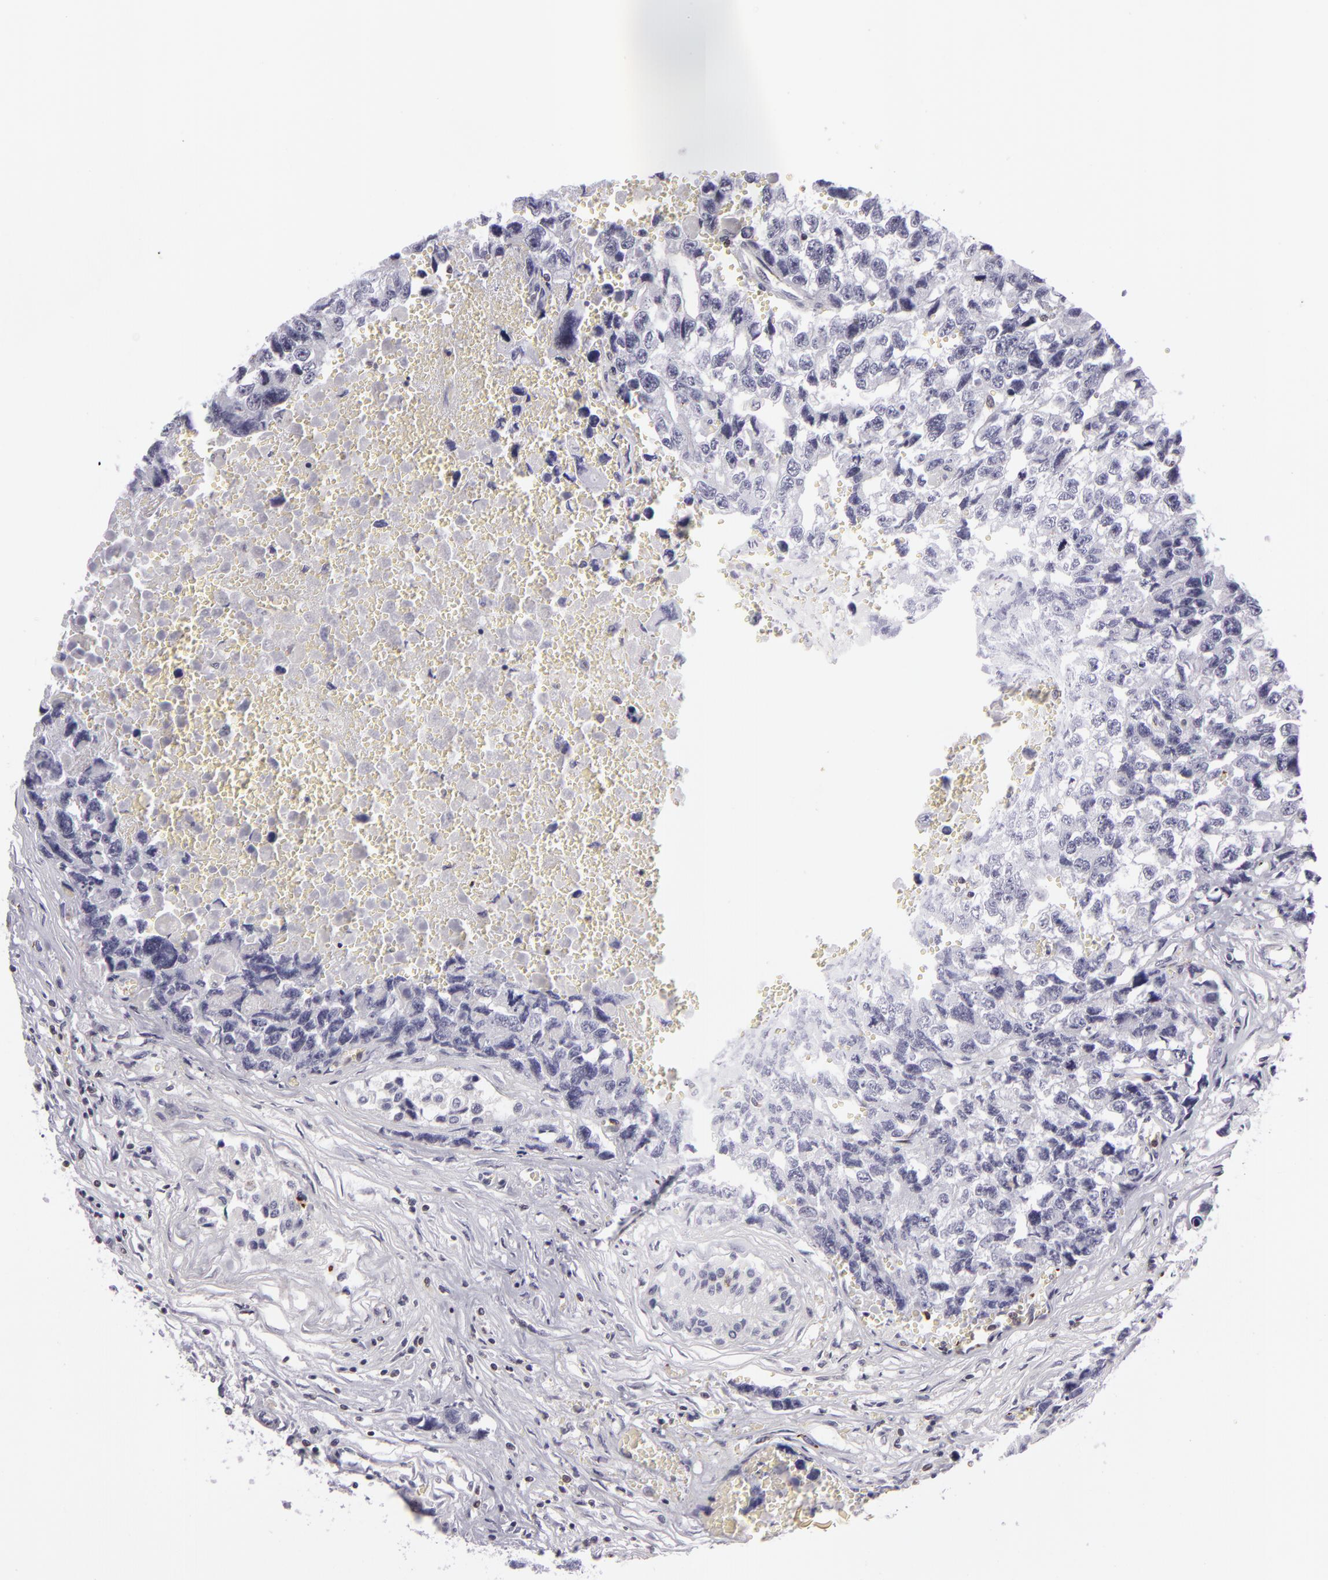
{"staining": {"intensity": "negative", "quantity": "none", "location": "none"}, "tissue": "testis cancer", "cell_type": "Tumor cells", "image_type": "cancer", "snomed": [{"axis": "morphology", "description": "Carcinoma, Embryonal, NOS"}, {"axis": "topography", "description": "Testis"}], "caption": "High magnification brightfield microscopy of testis embryonal carcinoma stained with DAB (3,3'-diaminobenzidine) (brown) and counterstained with hematoxylin (blue): tumor cells show no significant expression. The staining was performed using DAB (3,3'-diaminobenzidine) to visualize the protein expression in brown, while the nuclei were stained in blue with hematoxylin (Magnification: 20x).", "gene": "KCNAB2", "patient": {"sex": "male", "age": 31}}